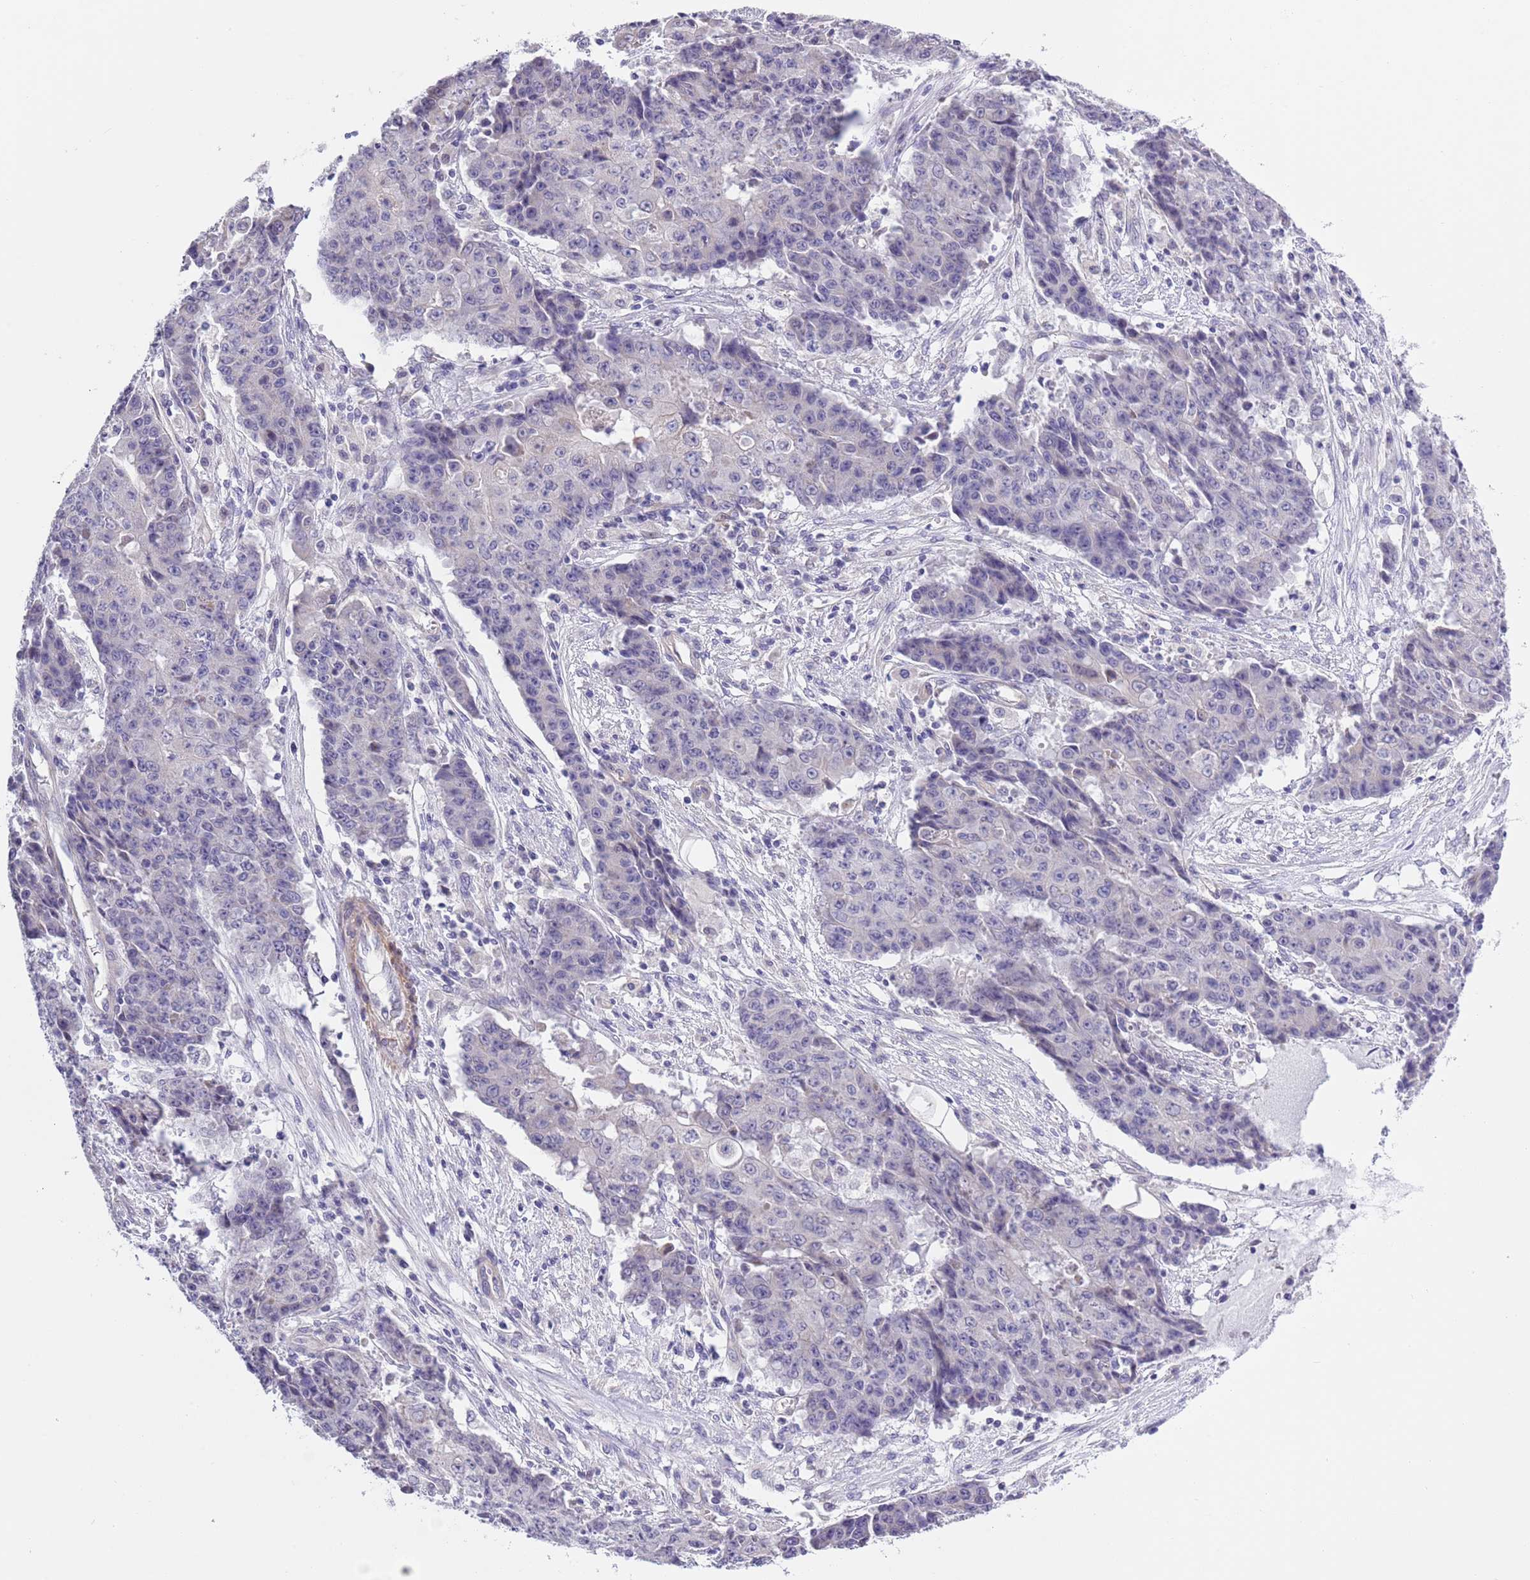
{"staining": {"intensity": "negative", "quantity": "none", "location": "none"}, "tissue": "ovarian cancer", "cell_type": "Tumor cells", "image_type": "cancer", "snomed": [{"axis": "morphology", "description": "Carcinoma, endometroid"}, {"axis": "topography", "description": "Ovary"}], "caption": "Immunohistochemistry histopathology image of neoplastic tissue: human ovarian cancer stained with DAB exhibits no significant protein positivity in tumor cells.", "gene": "NET1", "patient": {"sex": "female", "age": 42}}